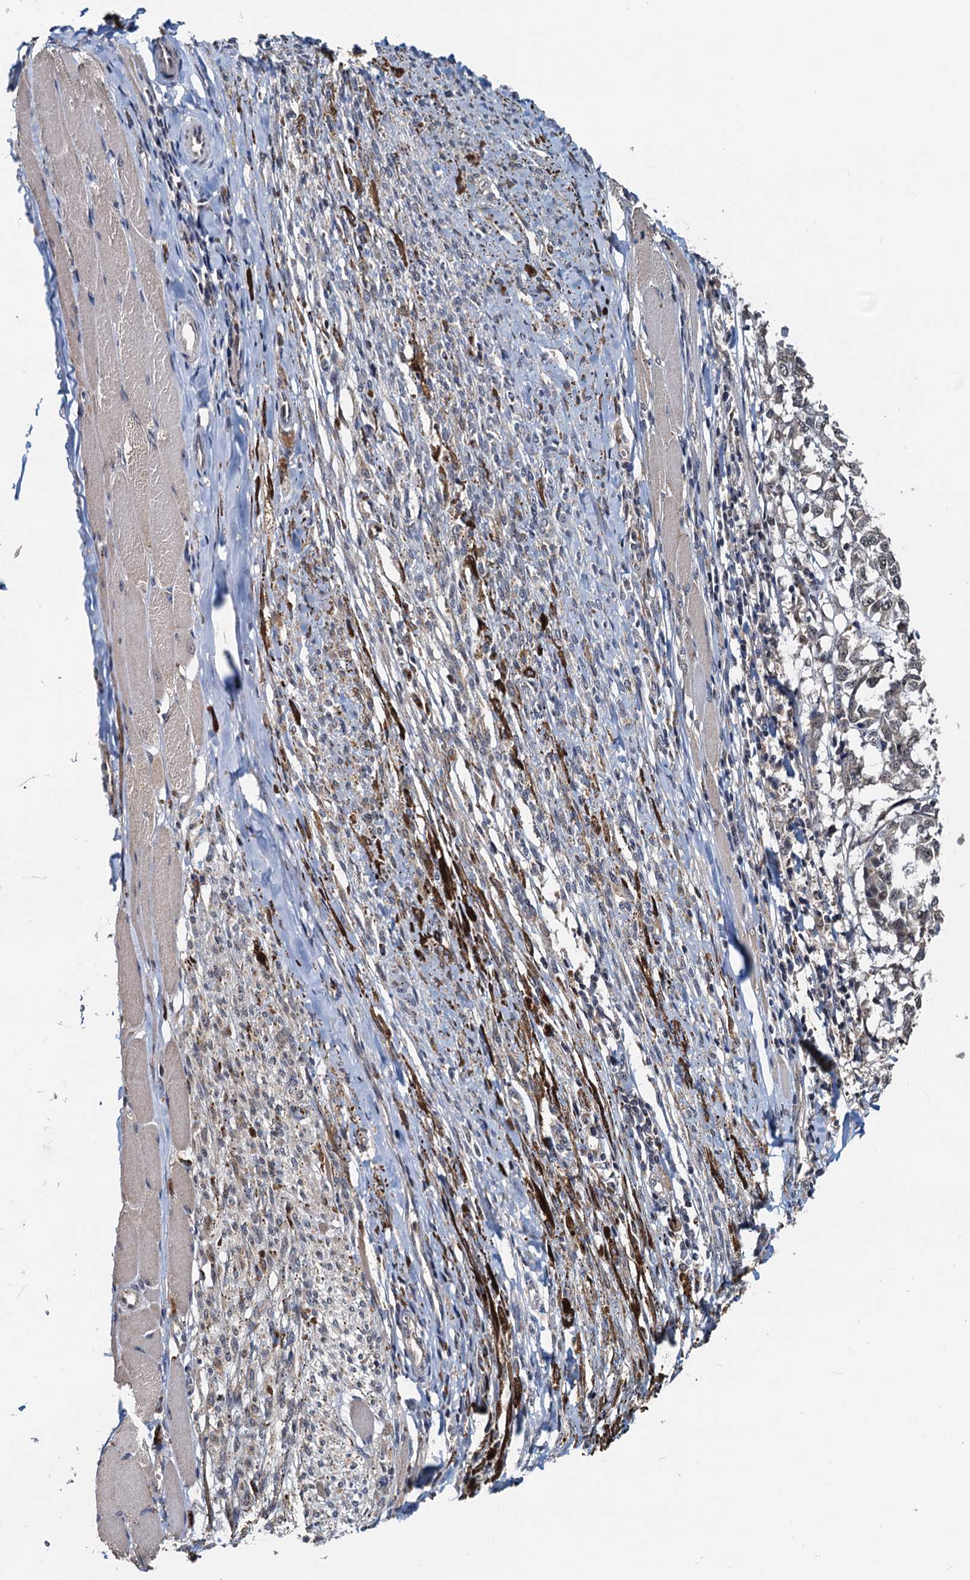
{"staining": {"intensity": "weak", "quantity": "<25%", "location": "nuclear"}, "tissue": "melanoma", "cell_type": "Tumor cells", "image_type": "cancer", "snomed": [{"axis": "morphology", "description": "Malignant melanoma, NOS"}, {"axis": "topography", "description": "Skin"}], "caption": "There is no significant expression in tumor cells of malignant melanoma.", "gene": "MCMBP", "patient": {"sex": "female", "age": 72}}